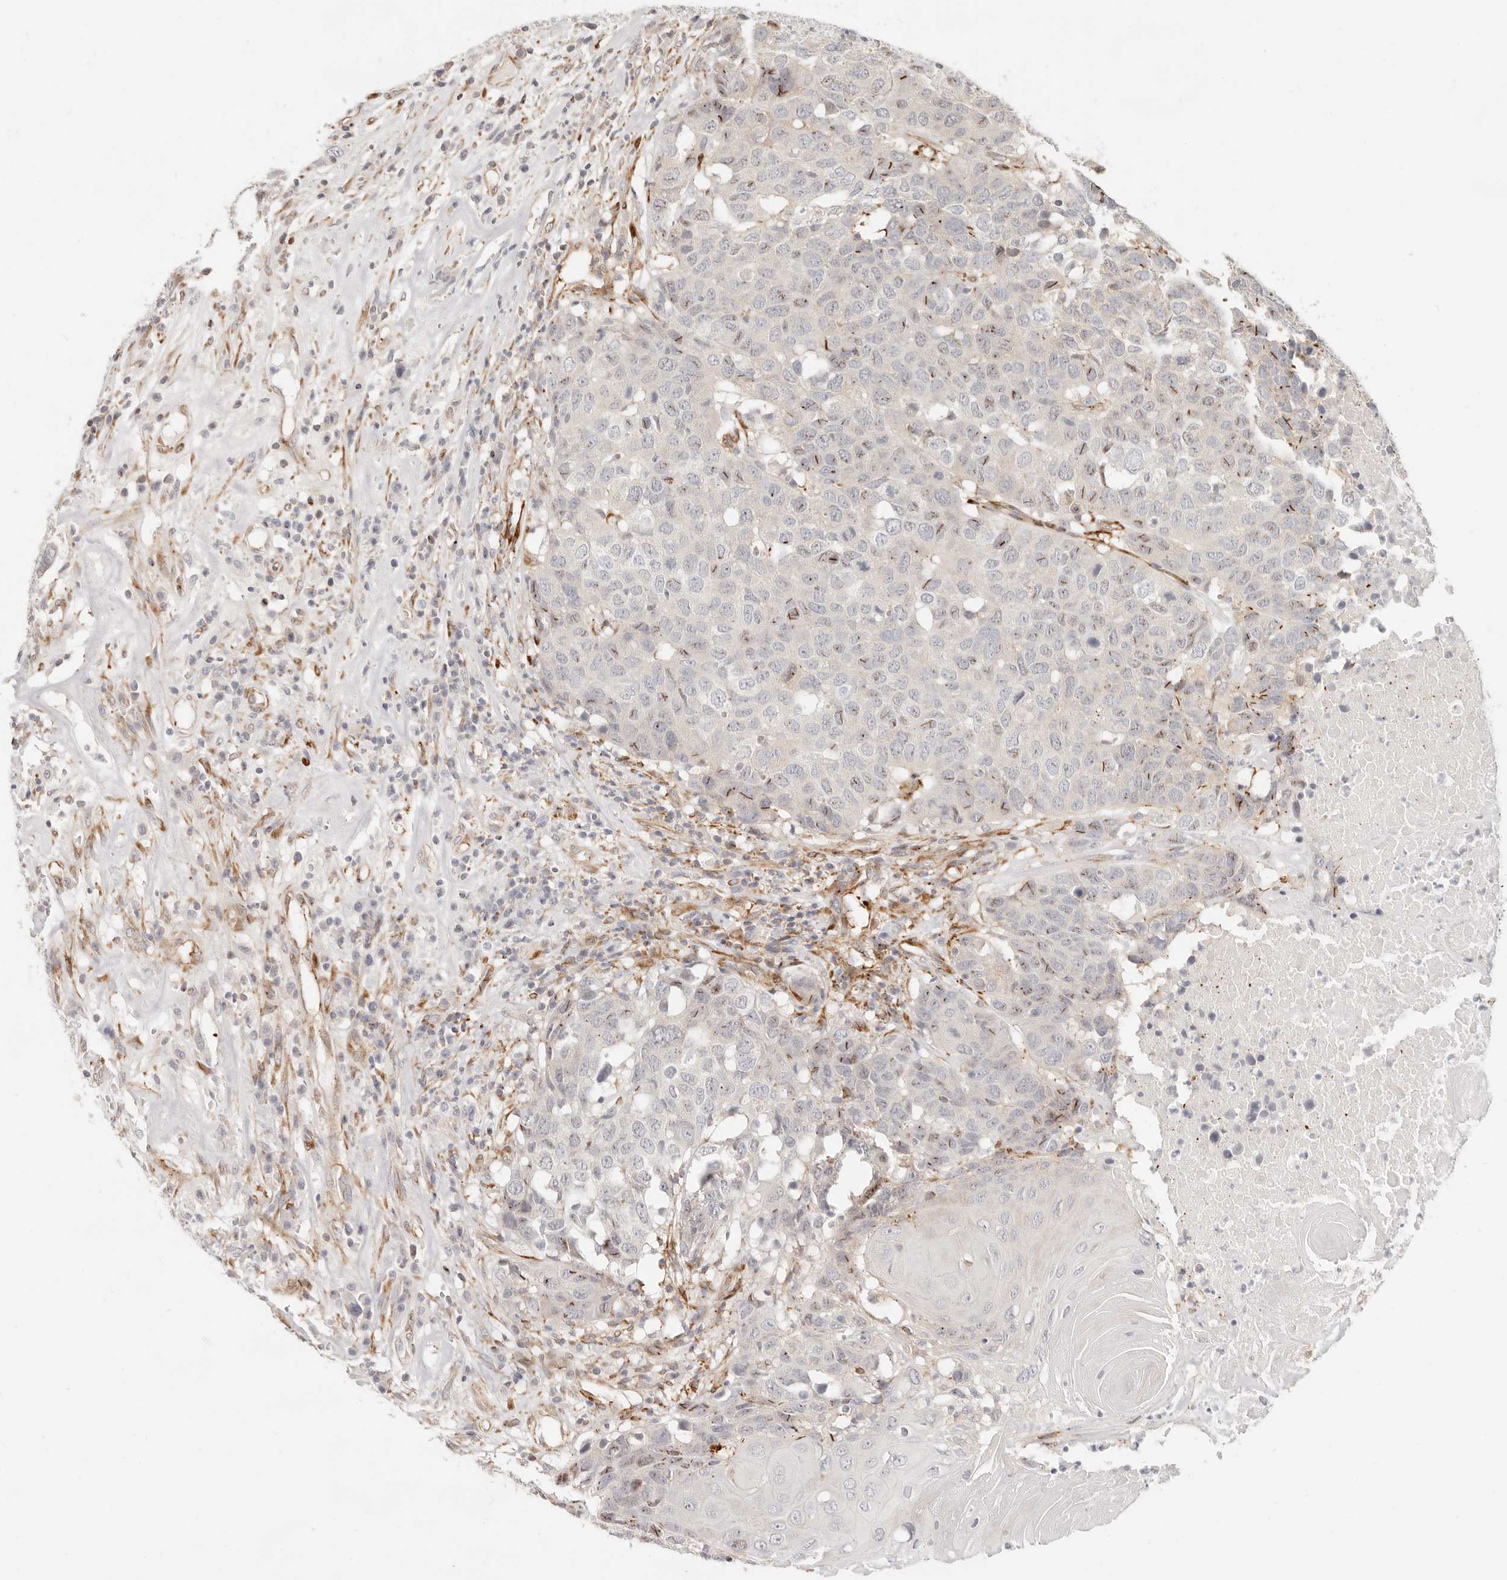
{"staining": {"intensity": "moderate", "quantity": "<25%", "location": "cytoplasmic/membranous,nuclear"}, "tissue": "head and neck cancer", "cell_type": "Tumor cells", "image_type": "cancer", "snomed": [{"axis": "morphology", "description": "Squamous cell carcinoma, NOS"}, {"axis": "topography", "description": "Head-Neck"}], "caption": "This is a histology image of IHC staining of head and neck cancer (squamous cell carcinoma), which shows moderate positivity in the cytoplasmic/membranous and nuclear of tumor cells.", "gene": "SASS6", "patient": {"sex": "male", "age": 66}}